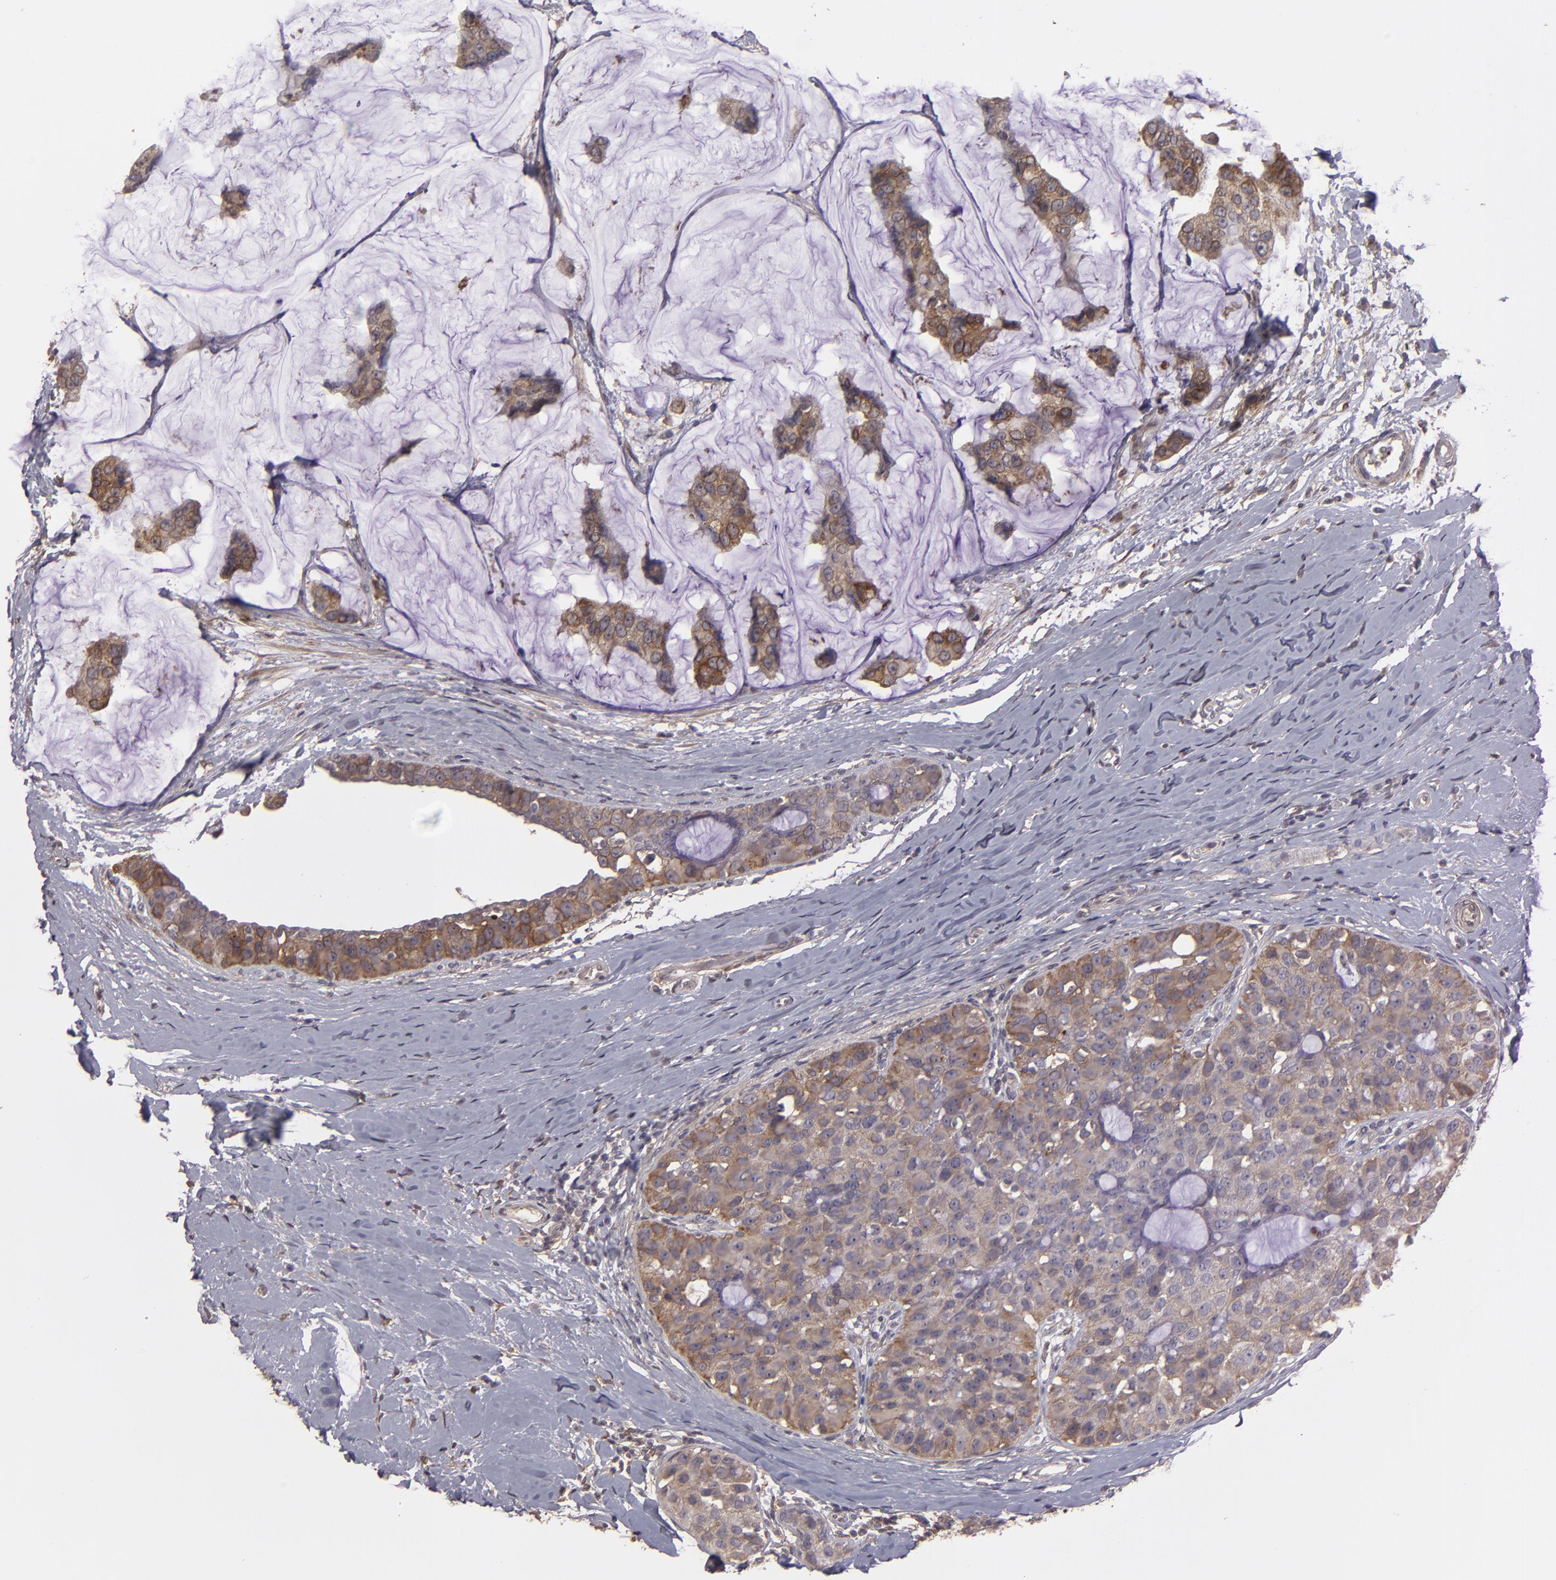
{"staining": {"intensity": "moderate", "quantity": "25%-75%", "location": "cytoplasmic/membranous"}, "tissue": "breast cancer", "cell_type": "Tumor cells", "image_type": "cancer", "snomed": [{"axis": "morphology", "description": "Normal tissue, NOS"}, {"axis": "morphology", "description": "Duct carcinoma"}, {"axis": "topography", "description": "Breast"}], "caption": "Breast infiltrating ductal carcinoma stained for a protein (brown) displays moderate cytoplasmic/membranous positive staining in approximately 25%-75% of tumor cells.", "gene": "ITGB5", "patient": {"sex": "female", "age": 50}}